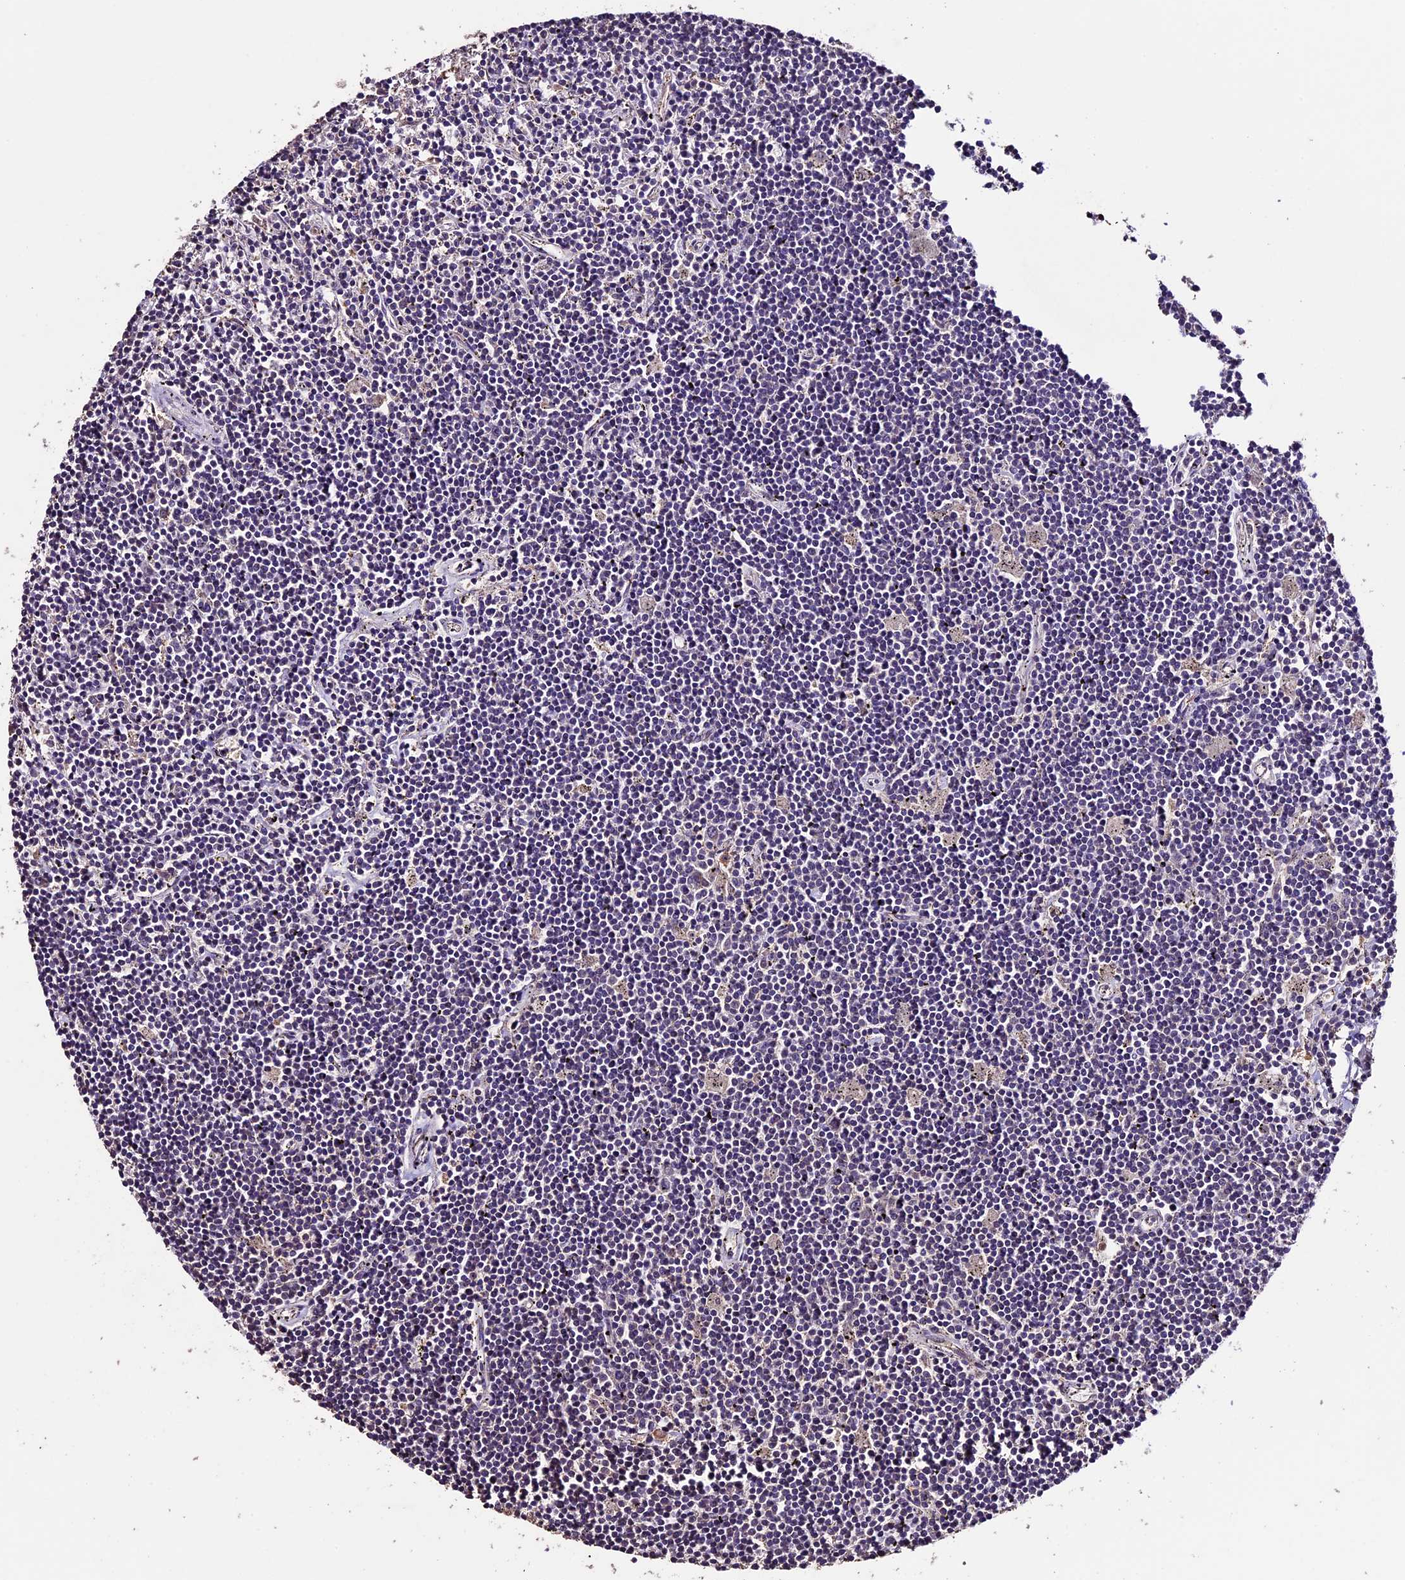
{"staining": {"intensity": "negative", "quantity": "none", "location": "none"}, "tissue": "lymphoma", "cell_type": "Tumor cells", "image_type": "cancer", "snomed": [{"axis": "morphology", "description": "Malignant lymphoma, non-Hodgkin's type, Low grade"}, {"axis": "topography", "description": "Spleen"}], "caption": "A high-resolution photomicrograph shows immunohistochemistry (IHC) staining of lymphoma, which demonstrates no significant expression in tumor cells.", "gene": "DIS3L", "patient": {"sex": "male", "age": 76}}